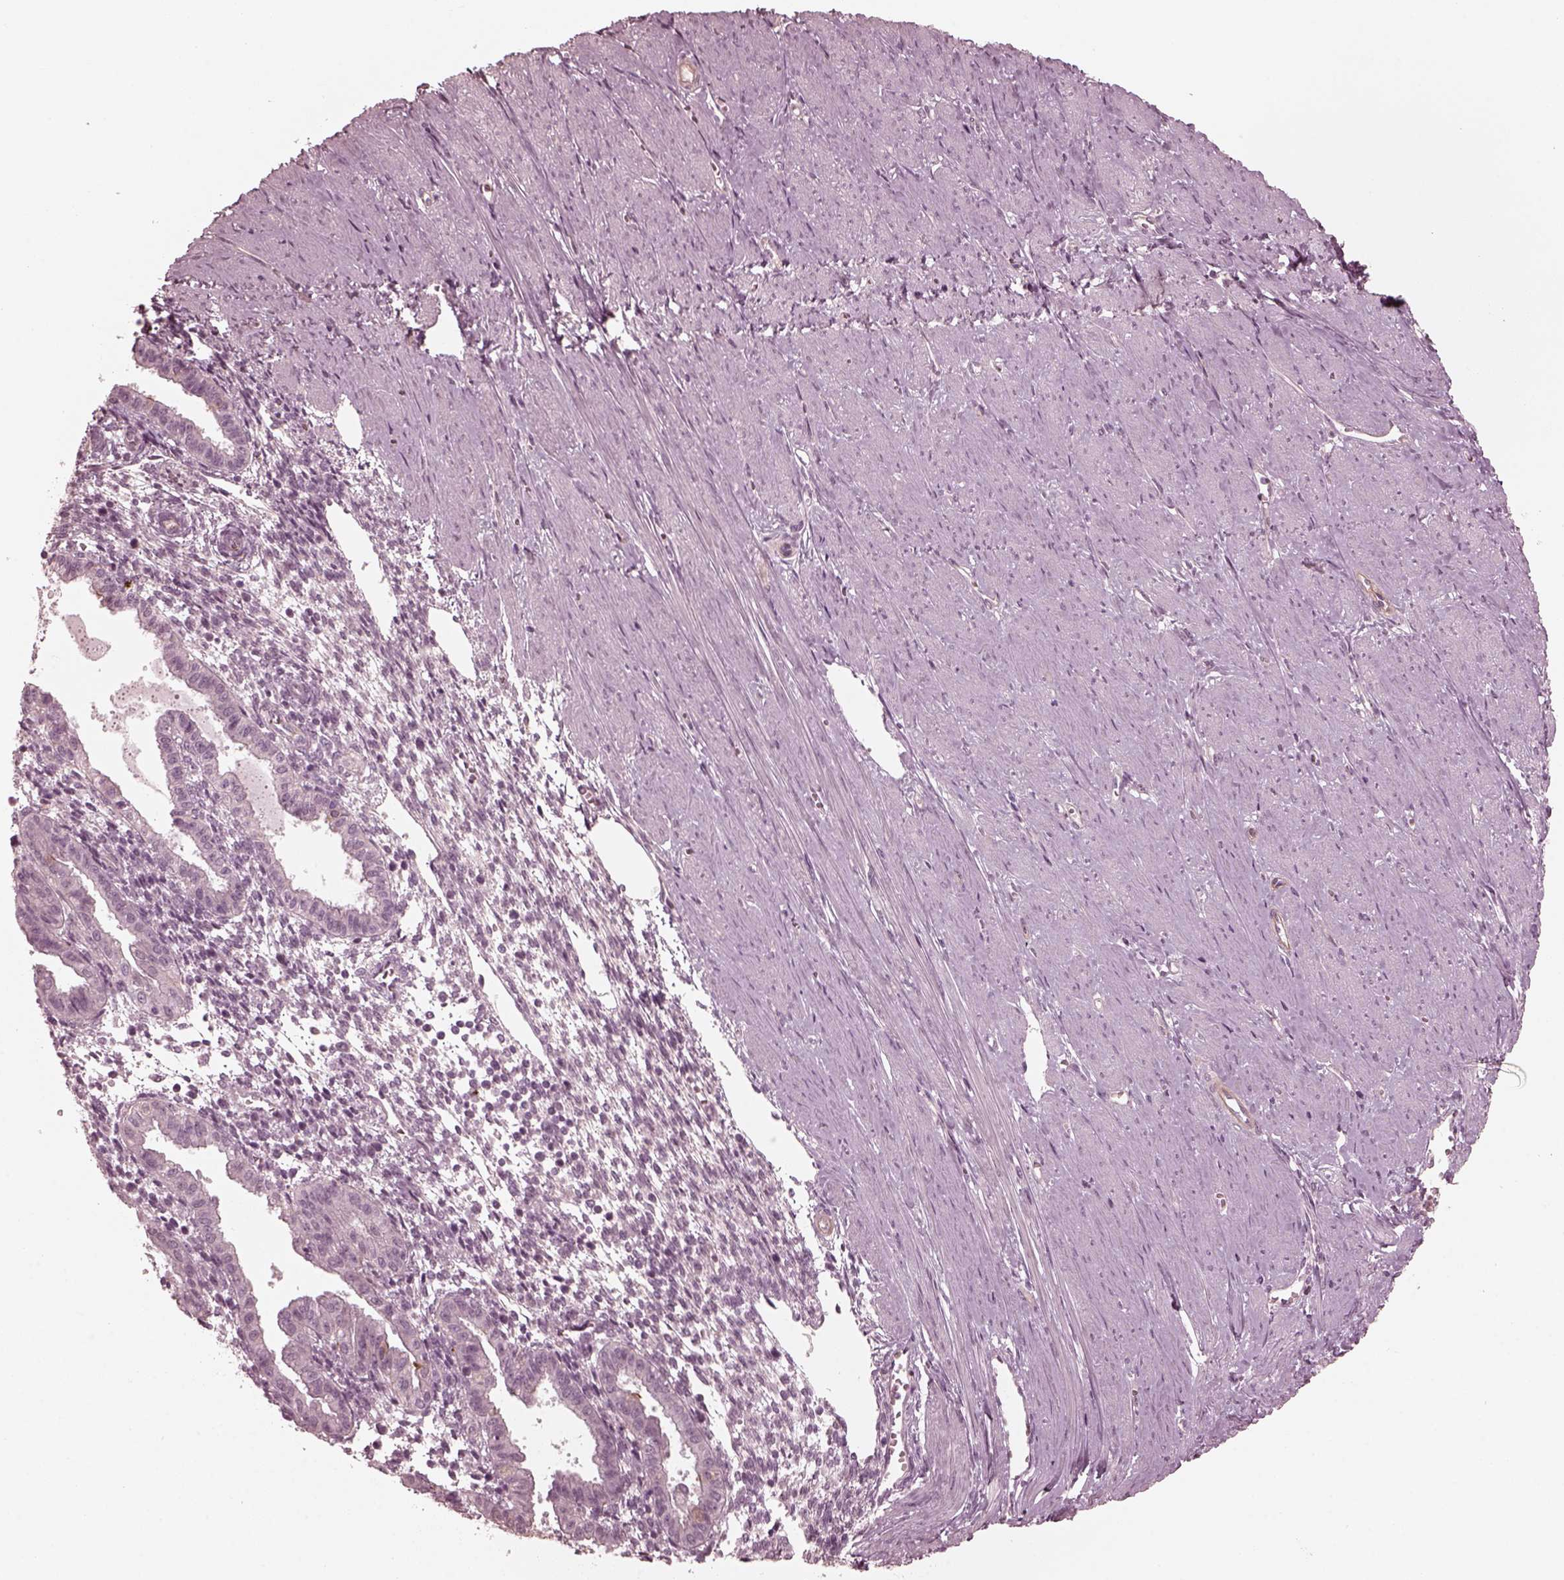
{"staining": {"intensity": "negative", "quantity": "none", "location": "none"}, "tissue": "endometrium", "cell_type": "Cells in endometrial stroma", "image_type": "normal", "snomed": [{"axis": "morphology", "description": "Normal tissue, NOS"}, {"axis": "topography", "description": "Endometrium"}], "caption": "Cells in endometrial stroma are negative for protein expression in unremarkable human endometrium. (DAB immunohistochemistry visualized using brightfield microscopy, high magnification).", "gene": "KIF6", "patient": {"sex": "female", "age": 37}}